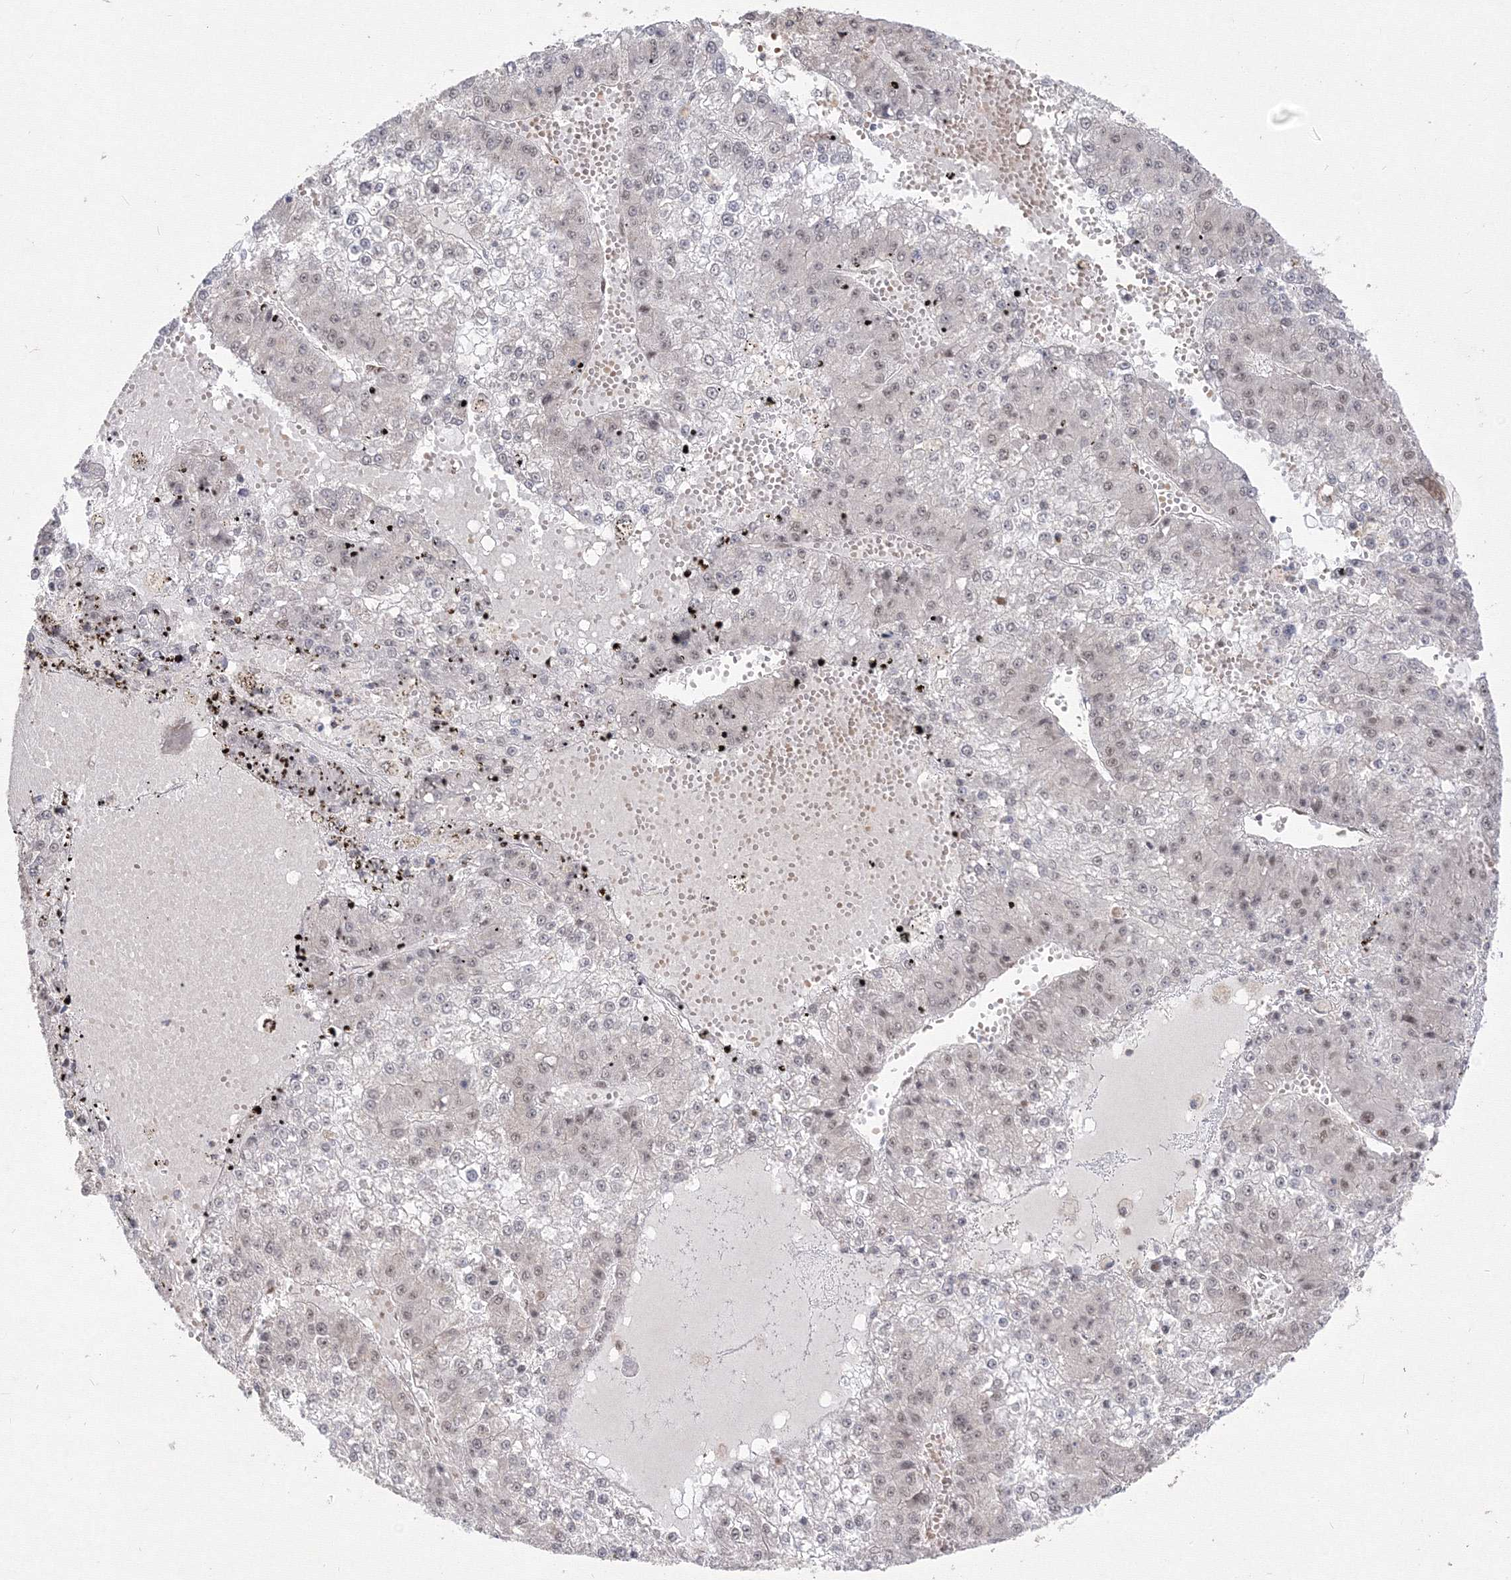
{"staining": {"intensity": "weak", "quantity": "<25%", "location": "nuclear"}, "tissue": "liver cancer", "cell_type": "Tumor cells", "image_type": "cancer", "snomed": [{"axis": "morphology", "description": "Carcinoma, Hepatocellular, NOS"}, {"axis": "topography", "description": "Liver"}], "caption": "A high-resolution histopathology image shows immunohistochemistry staining of liver hepatocellular carcinoma, which shows no significant positivity in tumor cells.", "gene": "COPS4", "patient": {"sex": "female", "age": 73}}